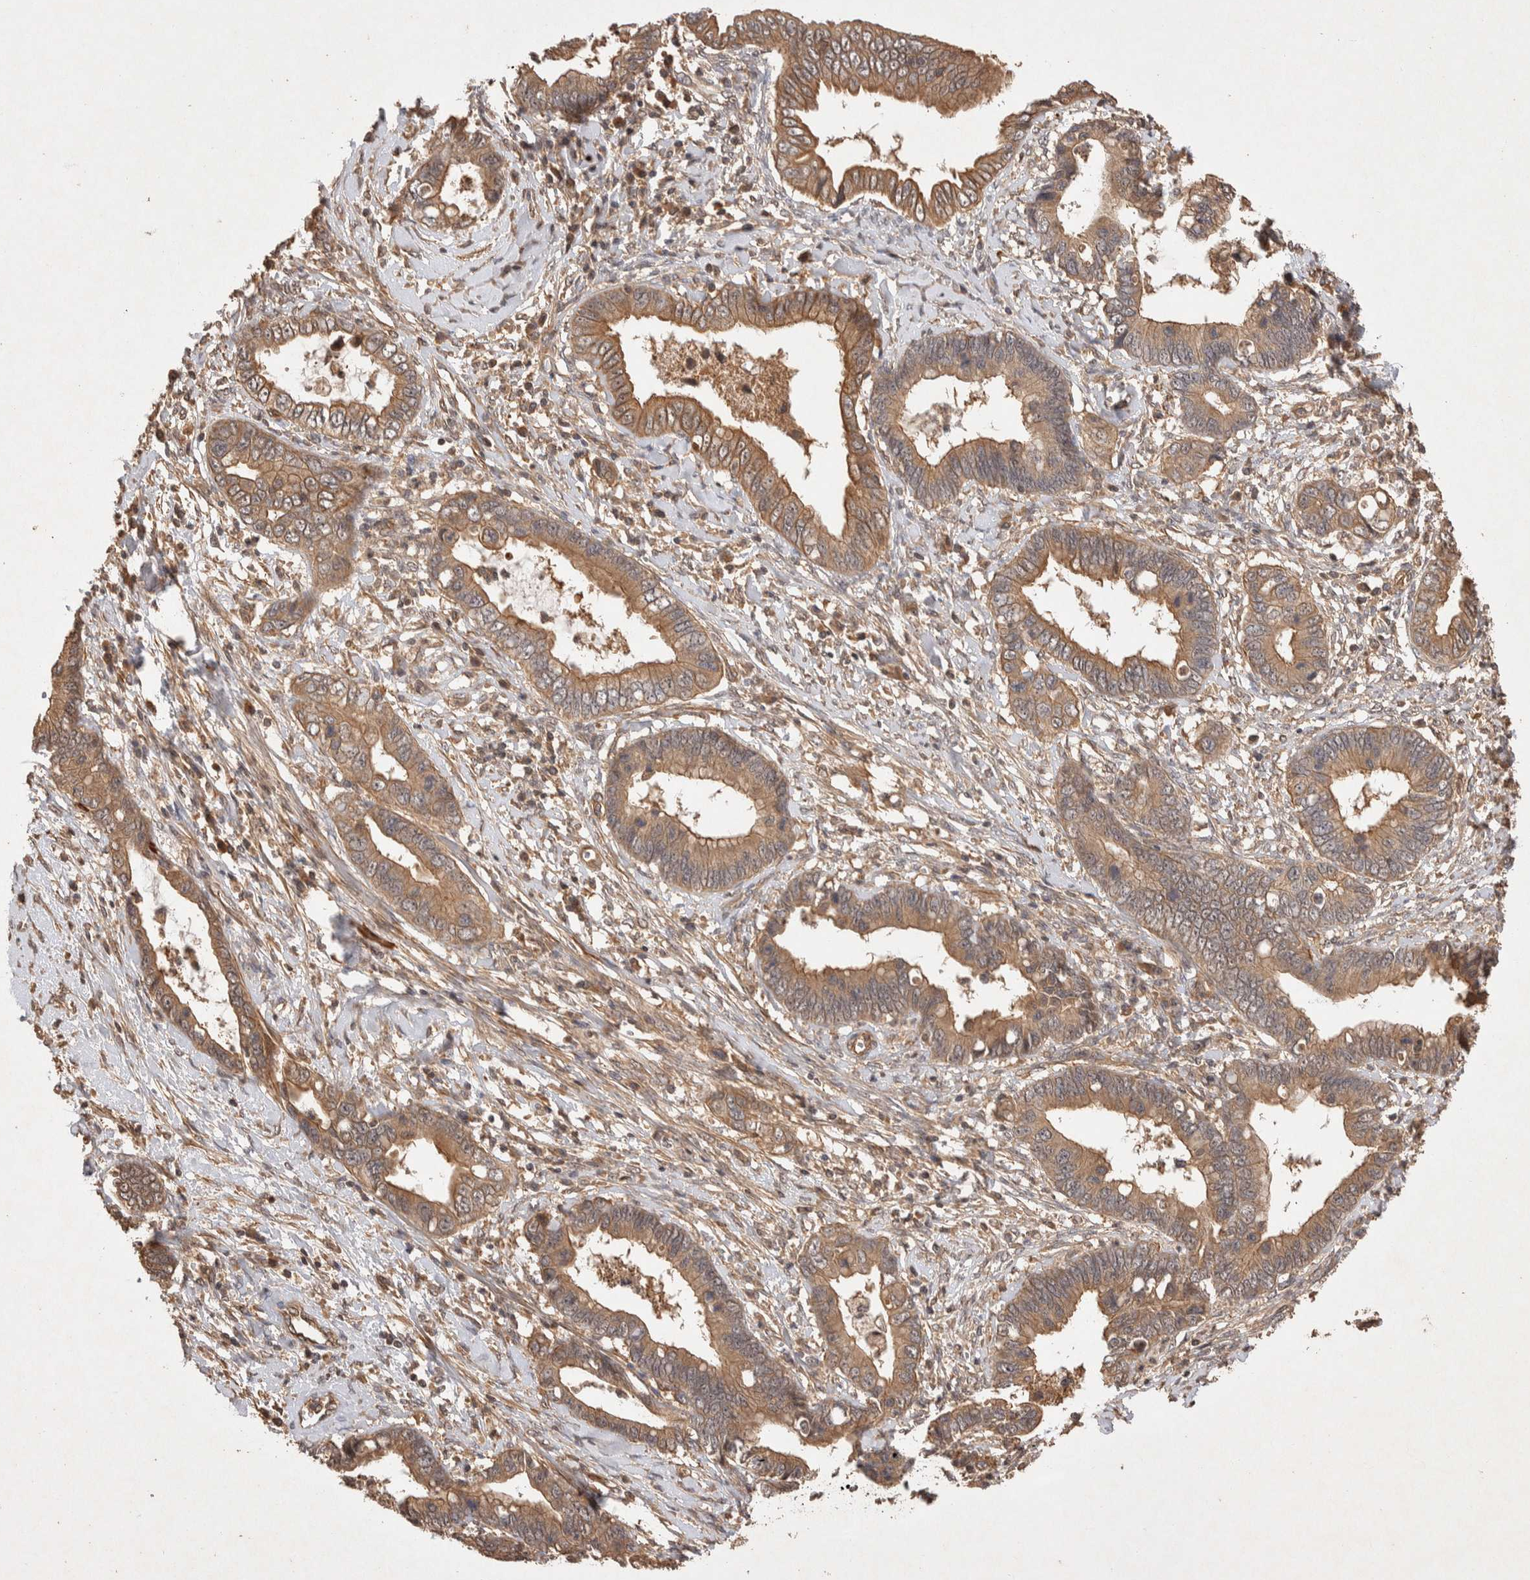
{"staining": {"intensity": "moderate", "quantity": ">75%", "location": "cytoplasmic/membranous"}, "tissue": "cervical cancer", "cell_type": "Tumor cells", "image_type": "cancer", "snomed": [{"axis": "morphology", "description": "Adenocarcinoma, NOS"}, {"axis": "topography", "description": "Cervix"}], "caption": "High-power microscopy captured an immunohistochemistry image of cervical cancer, revealing moderate cytoplasmic/membranous staining in about >75% of tumor cells. The staining is performed using DAB (3,3'-diaminobenzidine) brown chromogen to label protein expression. The nuclei are counter-stained blue using hematoxylin.", "gene": "NSMAF", "patient": {"sex": "female", "age": 44}}